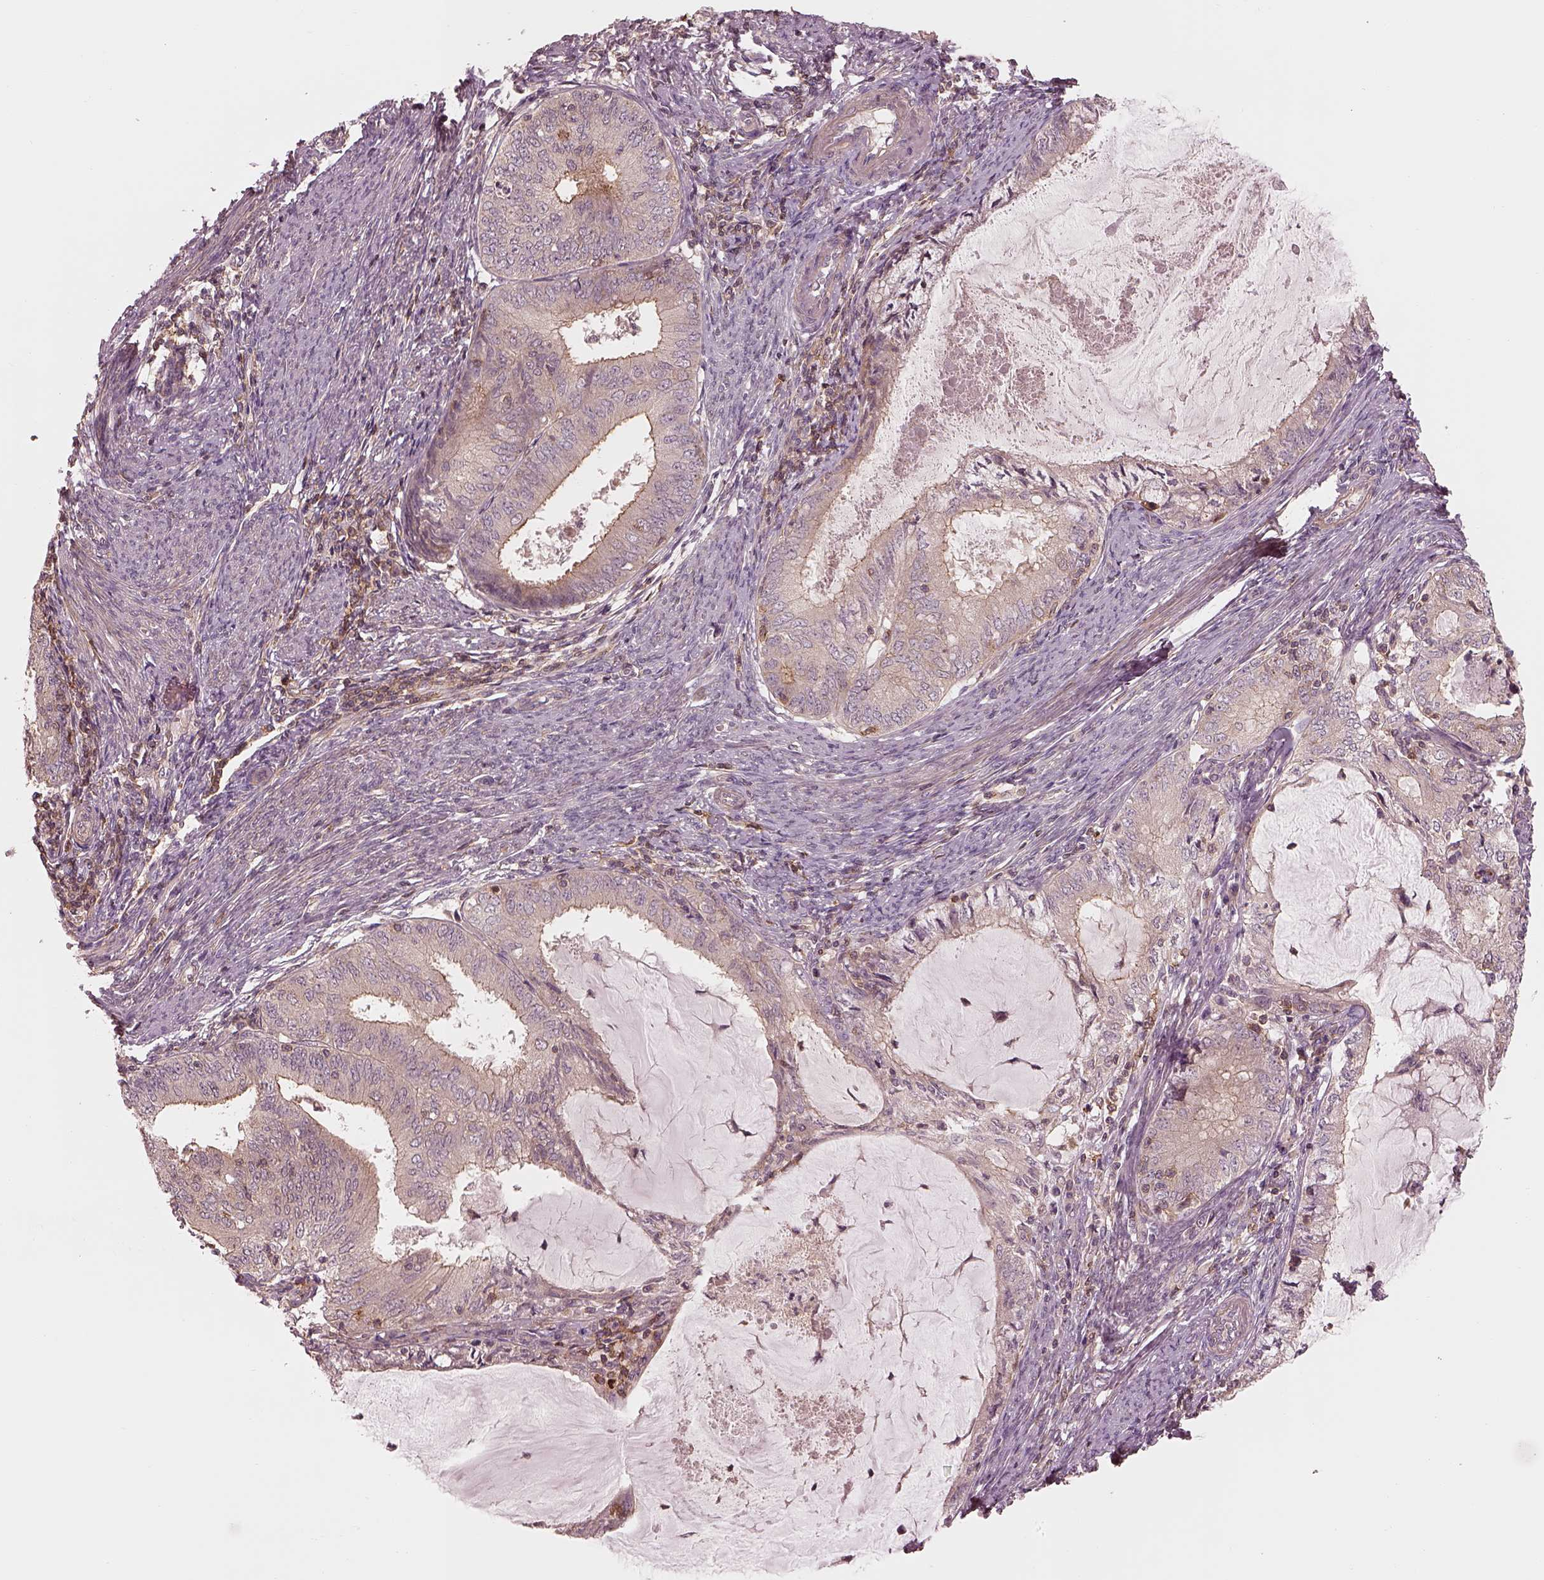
{"staining": {"intensity": "moderate", "quantity": "<25%", "location": "cytoplasmic/membranous"}, "tissue": "endometrial cancer", "cell_type": "Tumor cells", "image_type": "cancer", "snomed": [{"axis": "morphology", "description": "Adenocarcinoma, NOS"}, {"axis": "topography", "description": "Endometrium"}], "caption": "IHC image of adenocarcinoma (endometrial) stained for a protein (brown), which exhibits low levels of moderate cytoplasmic/membranous expression in about <25% of tumor cells.", "gene": "FAM107B", "patient": {"sex": "female", "age": 57}}